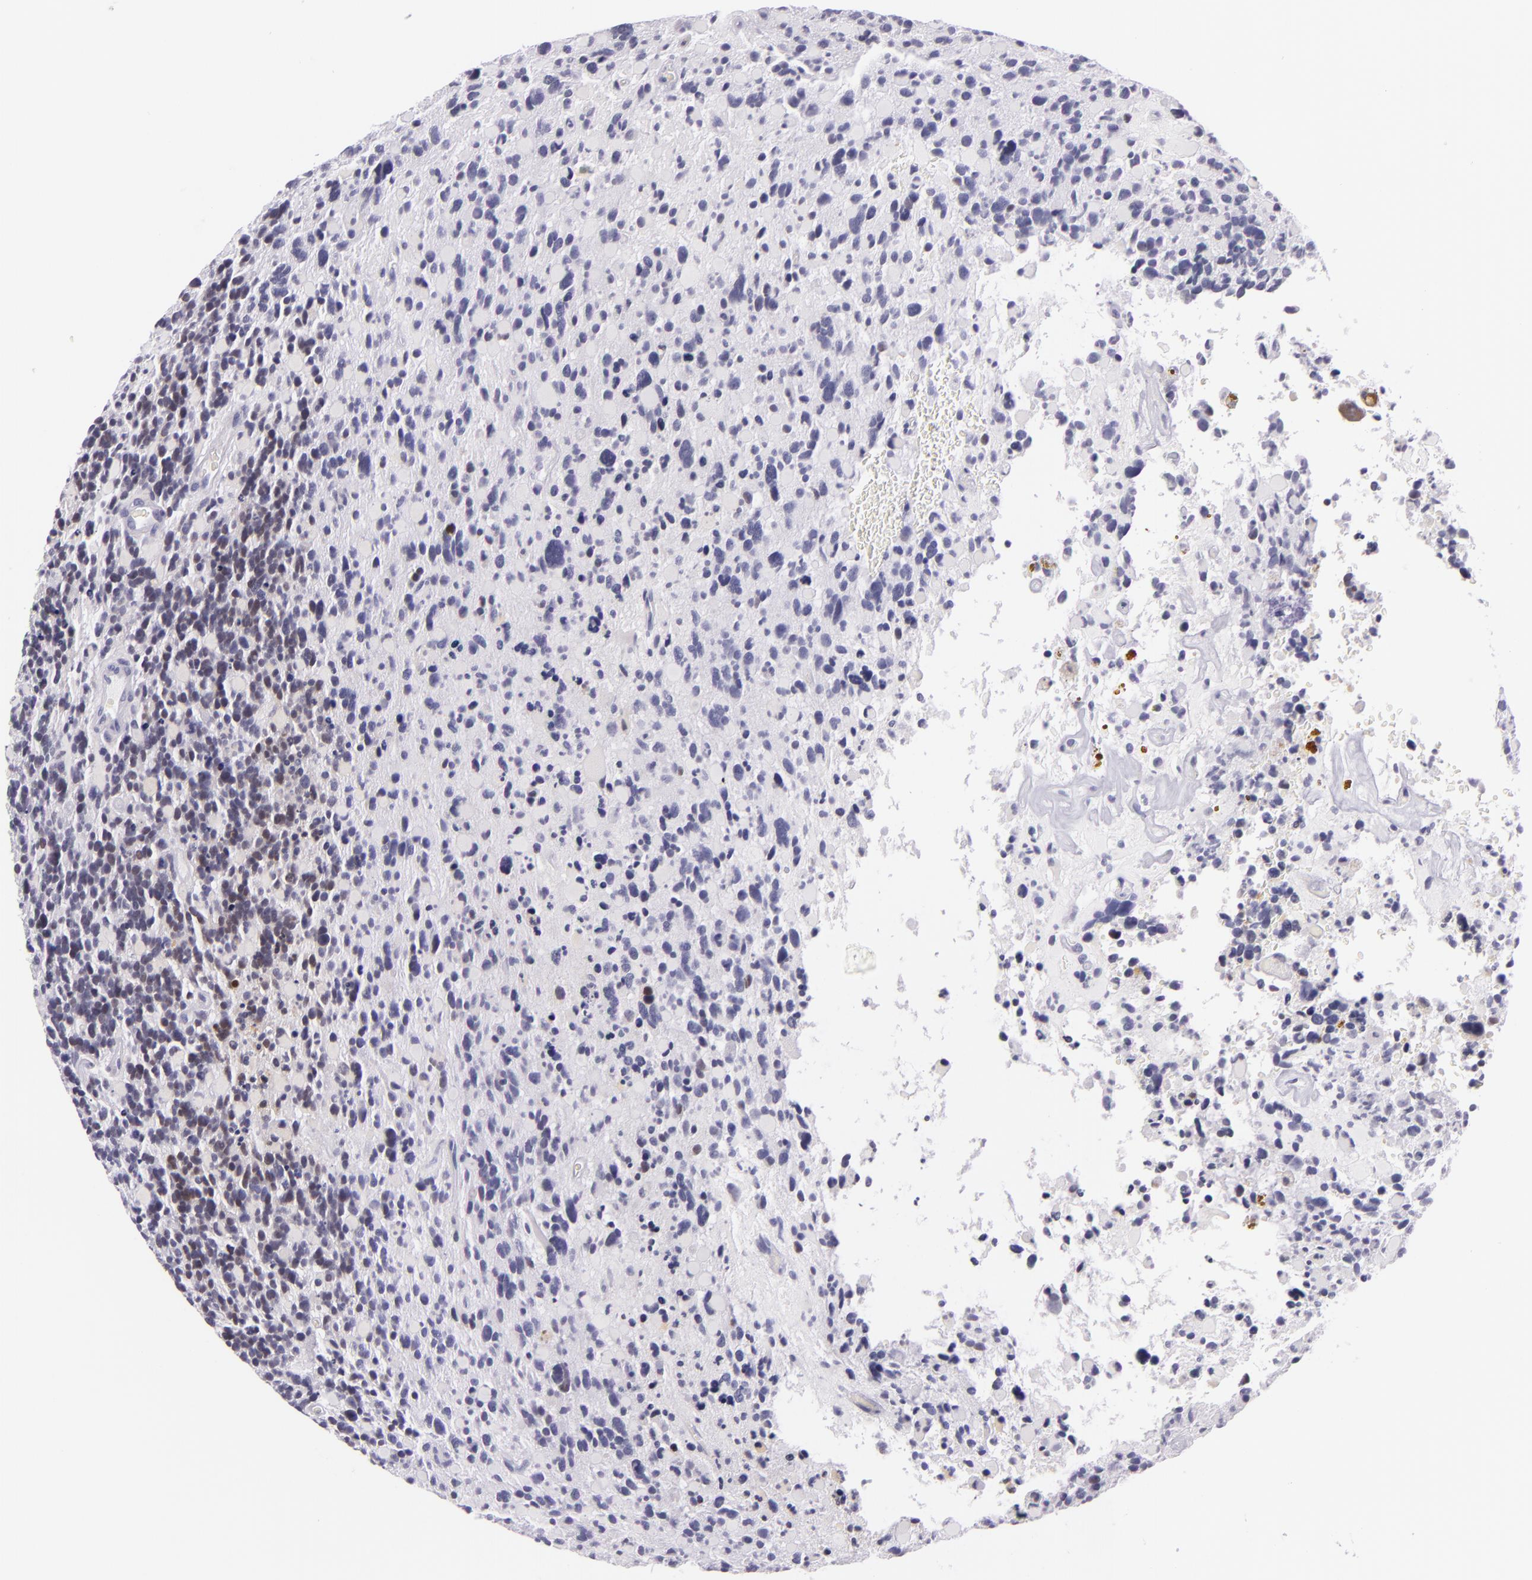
{"staining": {"intensity": "negative", "quantity": "none", "location": "none"}, "tissue": "glioma", "cell_type": "Tumor cells", "image_type": "cancer", "snomed": [{"axis": "morphology", "description": "Glioma, malignant, High grade"}, {"axis": "topography", "description": "Brain"}], "caption": "High power microscopy micrograph of an immunohistochemistry (IHC) photomicrograph of high-grade glioma (malignant), revealing no significant expression in tumor cells.", "gene": "HSP90AA1", "patient": {"sex": "female", "age": 37}}